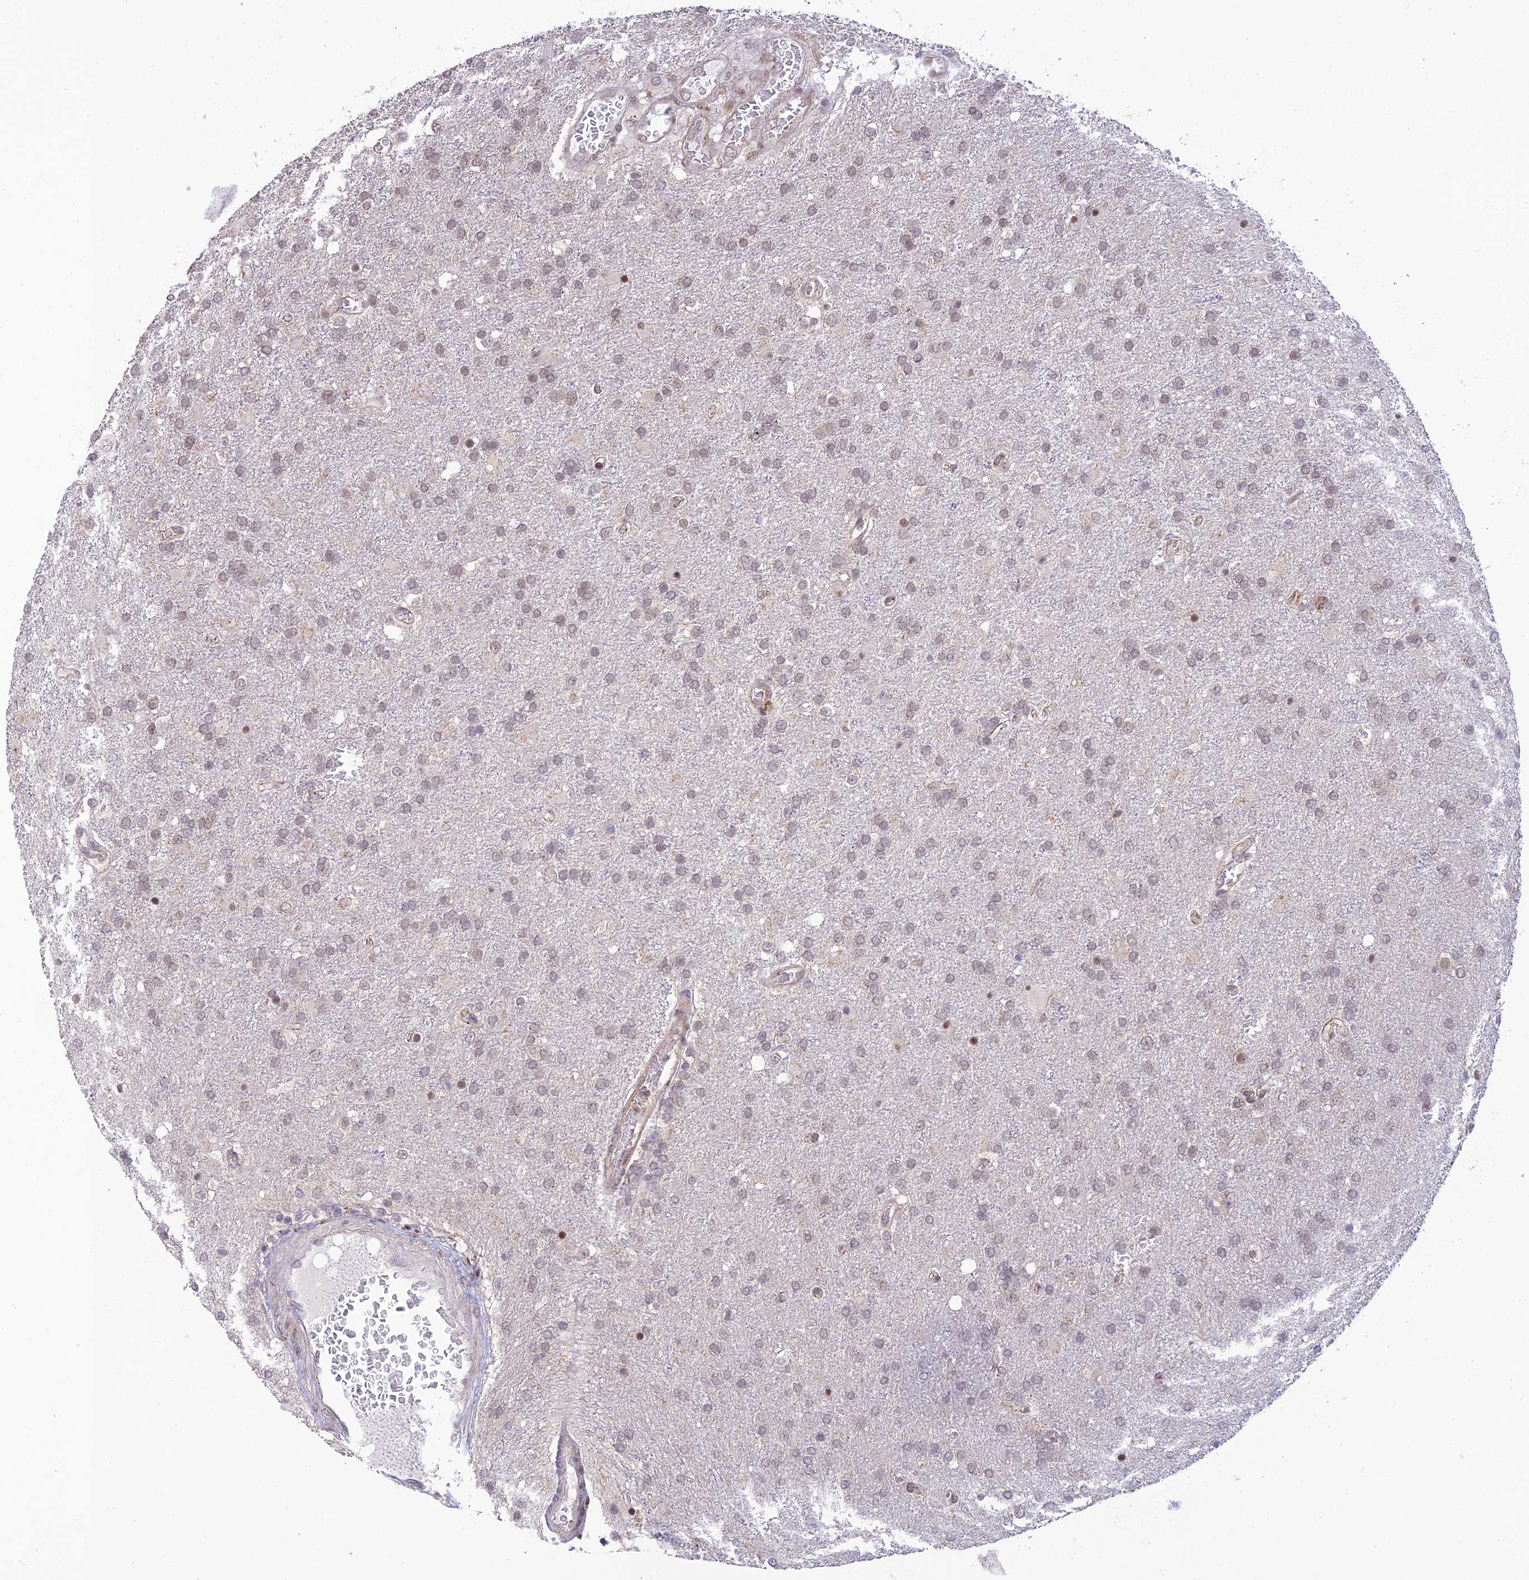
{"staining": {"intensity": "weak", "quantity": "25%-75%", "location": "nuclear"}, "tissue": "glioma", "cell_type": "Tumor cells", "image_type": "cancer", "snomed": [{"axis": "morphology", "description": "Glioma, malignant, High grade"}, {"axis": "topography", "description": "Brain"}], "caption": "Glioma stained for a protein (brown) displays weak nuclear positive expression in about 25%-75% of tumor cells.", "gene": "MICOS13", "patient": {"sex": "female", "age": 74}}